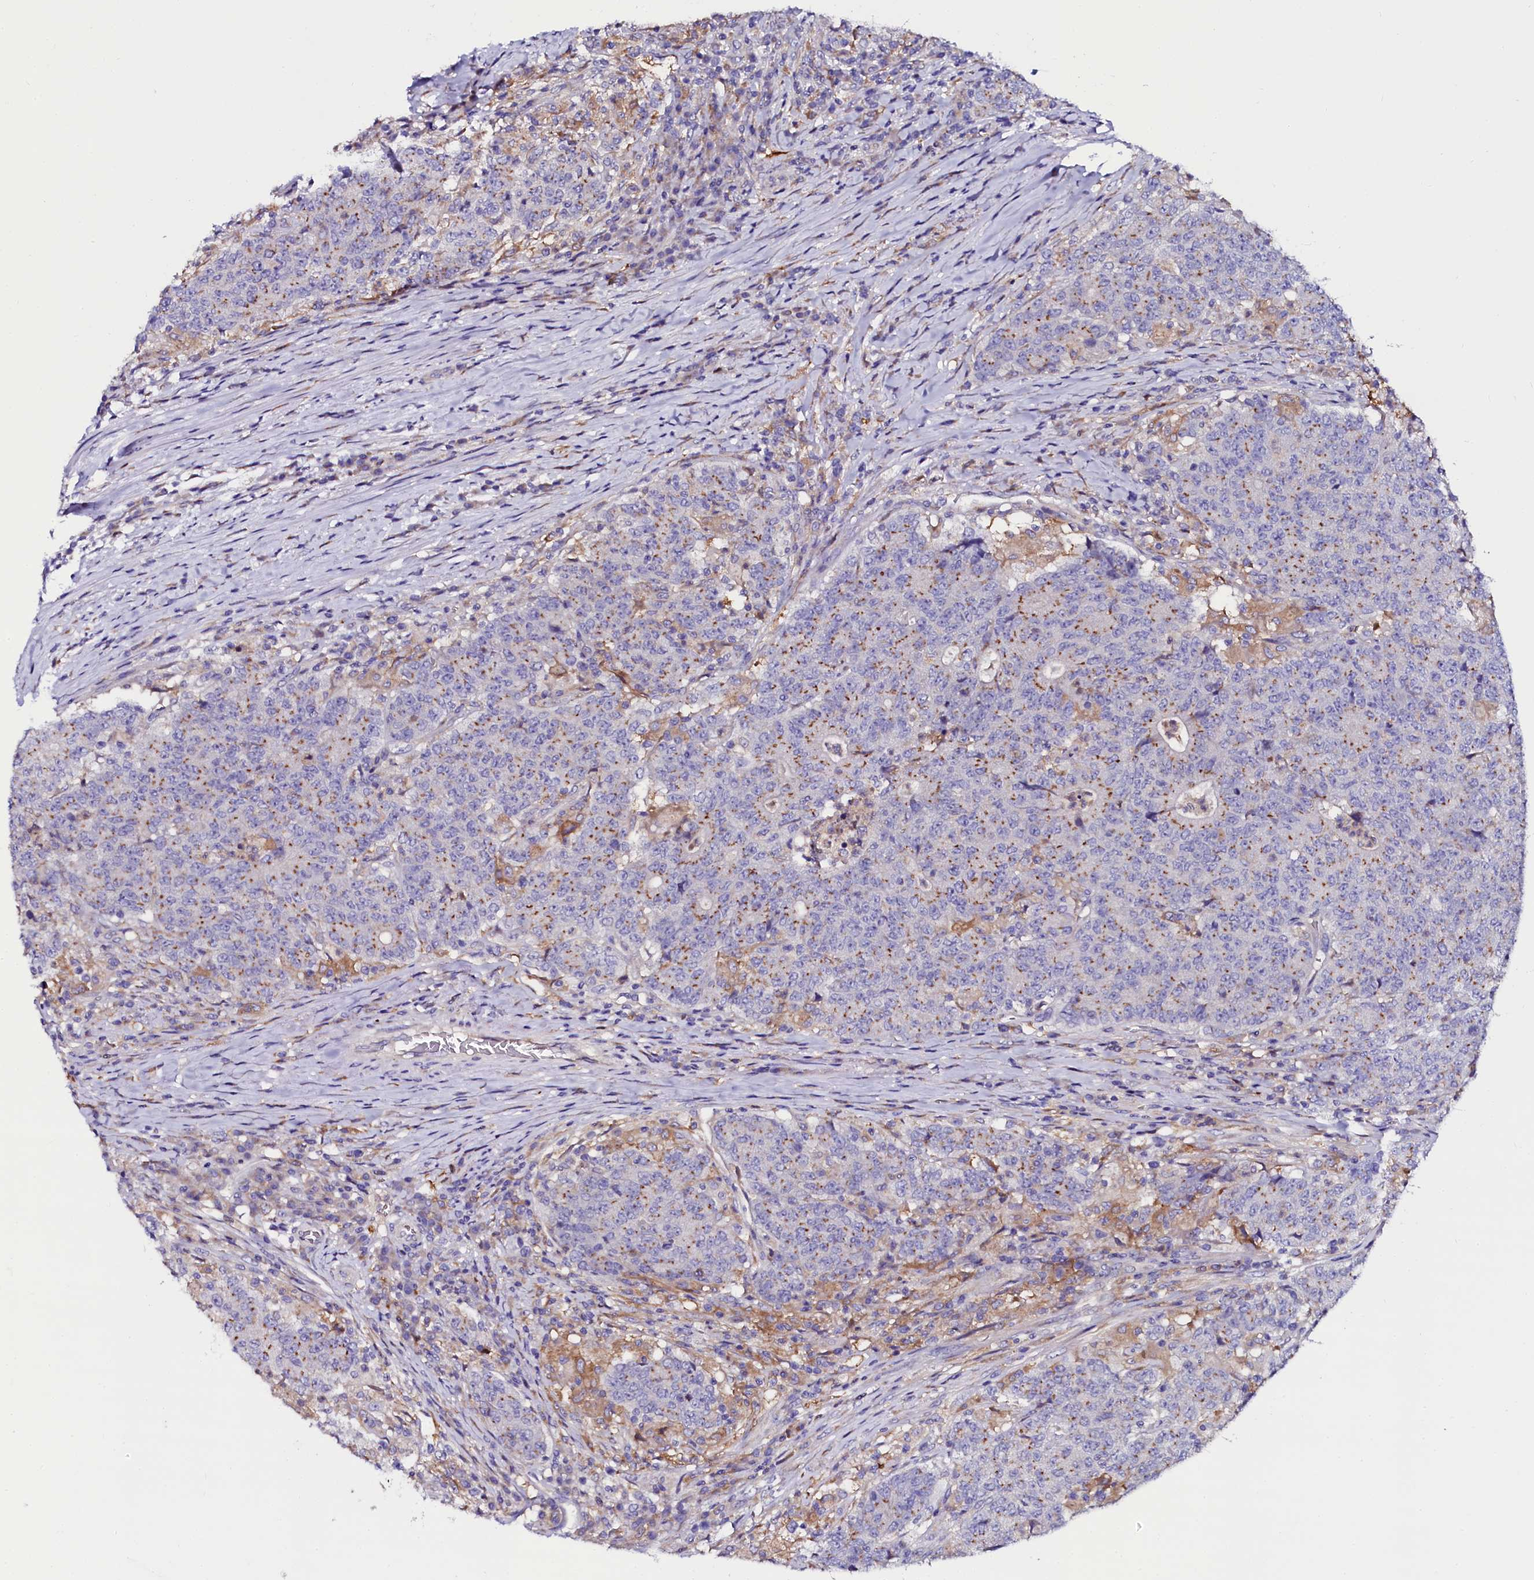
{"staining": {"intensity": "moderate", "quantity": "25%-75%", "location": "cytoplasmic/membranous"}, "tissue": "colorectal cancer", "cell_type": "Tumor cells", "image_type": "cancer", "snomed": [{"axis": "morphology", "description": "Adenocarcinoma, NOS"}, {"axis": "topography", "description": "Colon"}], "caption": "About 25%-75% of tumor cells in human colorectal cancer (adenocarcinoma) exhibit moderate cytoplasmic/membranous protein expression as visualized by brown immunohistochemical staining.", "gene": "OTOL1", "patient": {"sex": "female", "age": 75}}